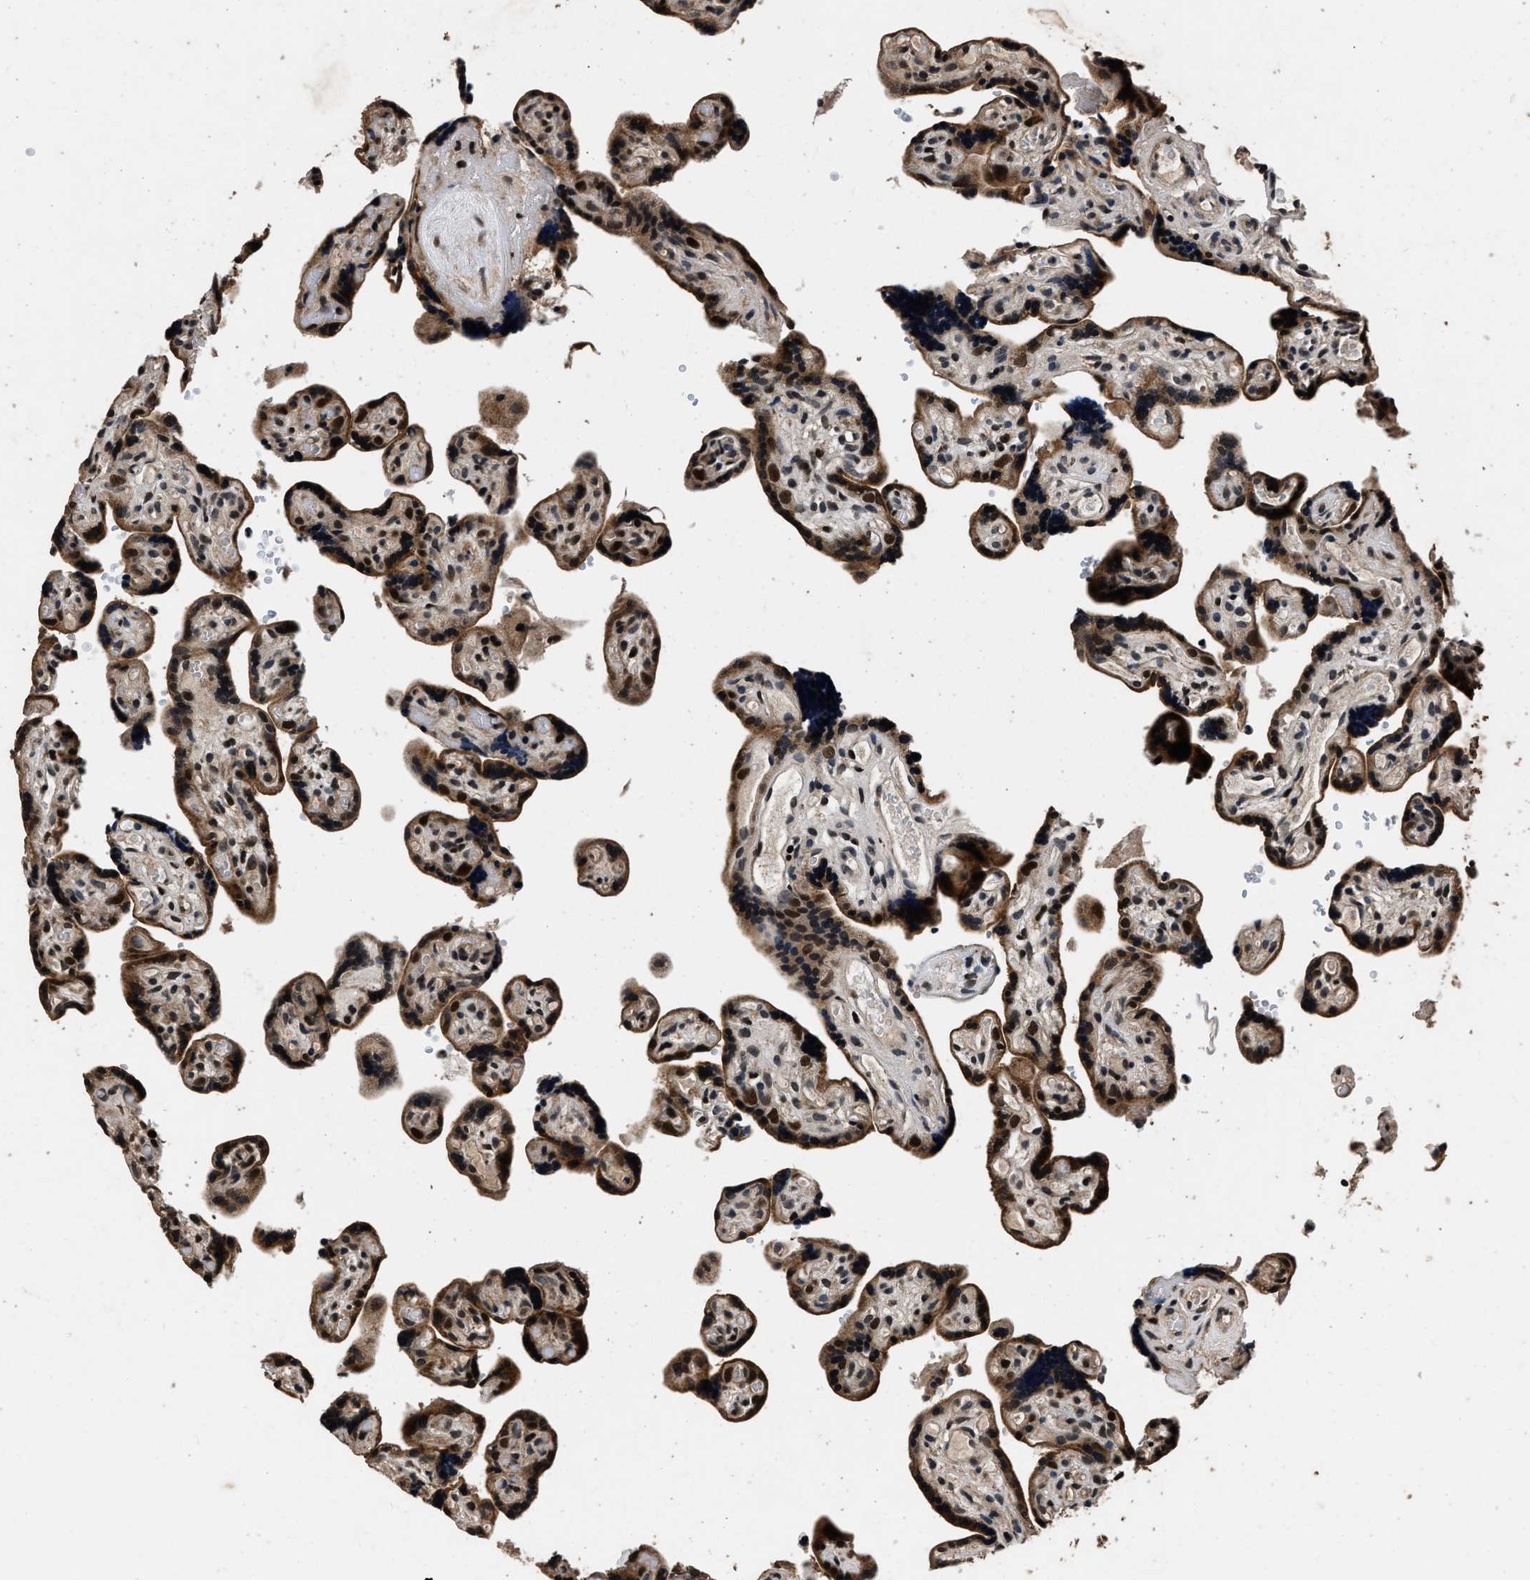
{"staining": {"intensity": "moderate", "quantity": ">75%", "location": "cytoplasmic/membranous,nuclear"}, "tissue": "placenta", "cell_type": "Decidual cells", "image_type": "normal", "snomed": [{"axis": "morphology", "description": "Normal tissue, NOS"}, {"axis": "topography", "description": "Placenta"}], "caption": "Immunohistochemistry (IHC) micrograph of normal placenta stained for a protein (brown), which shows medium levels of moderate cytoplasmic/membranous,nuclear expression in approximately >75% of decidual cells.", "gene": "CSTF1", "patient": {"sex": "female", "age": 30}}